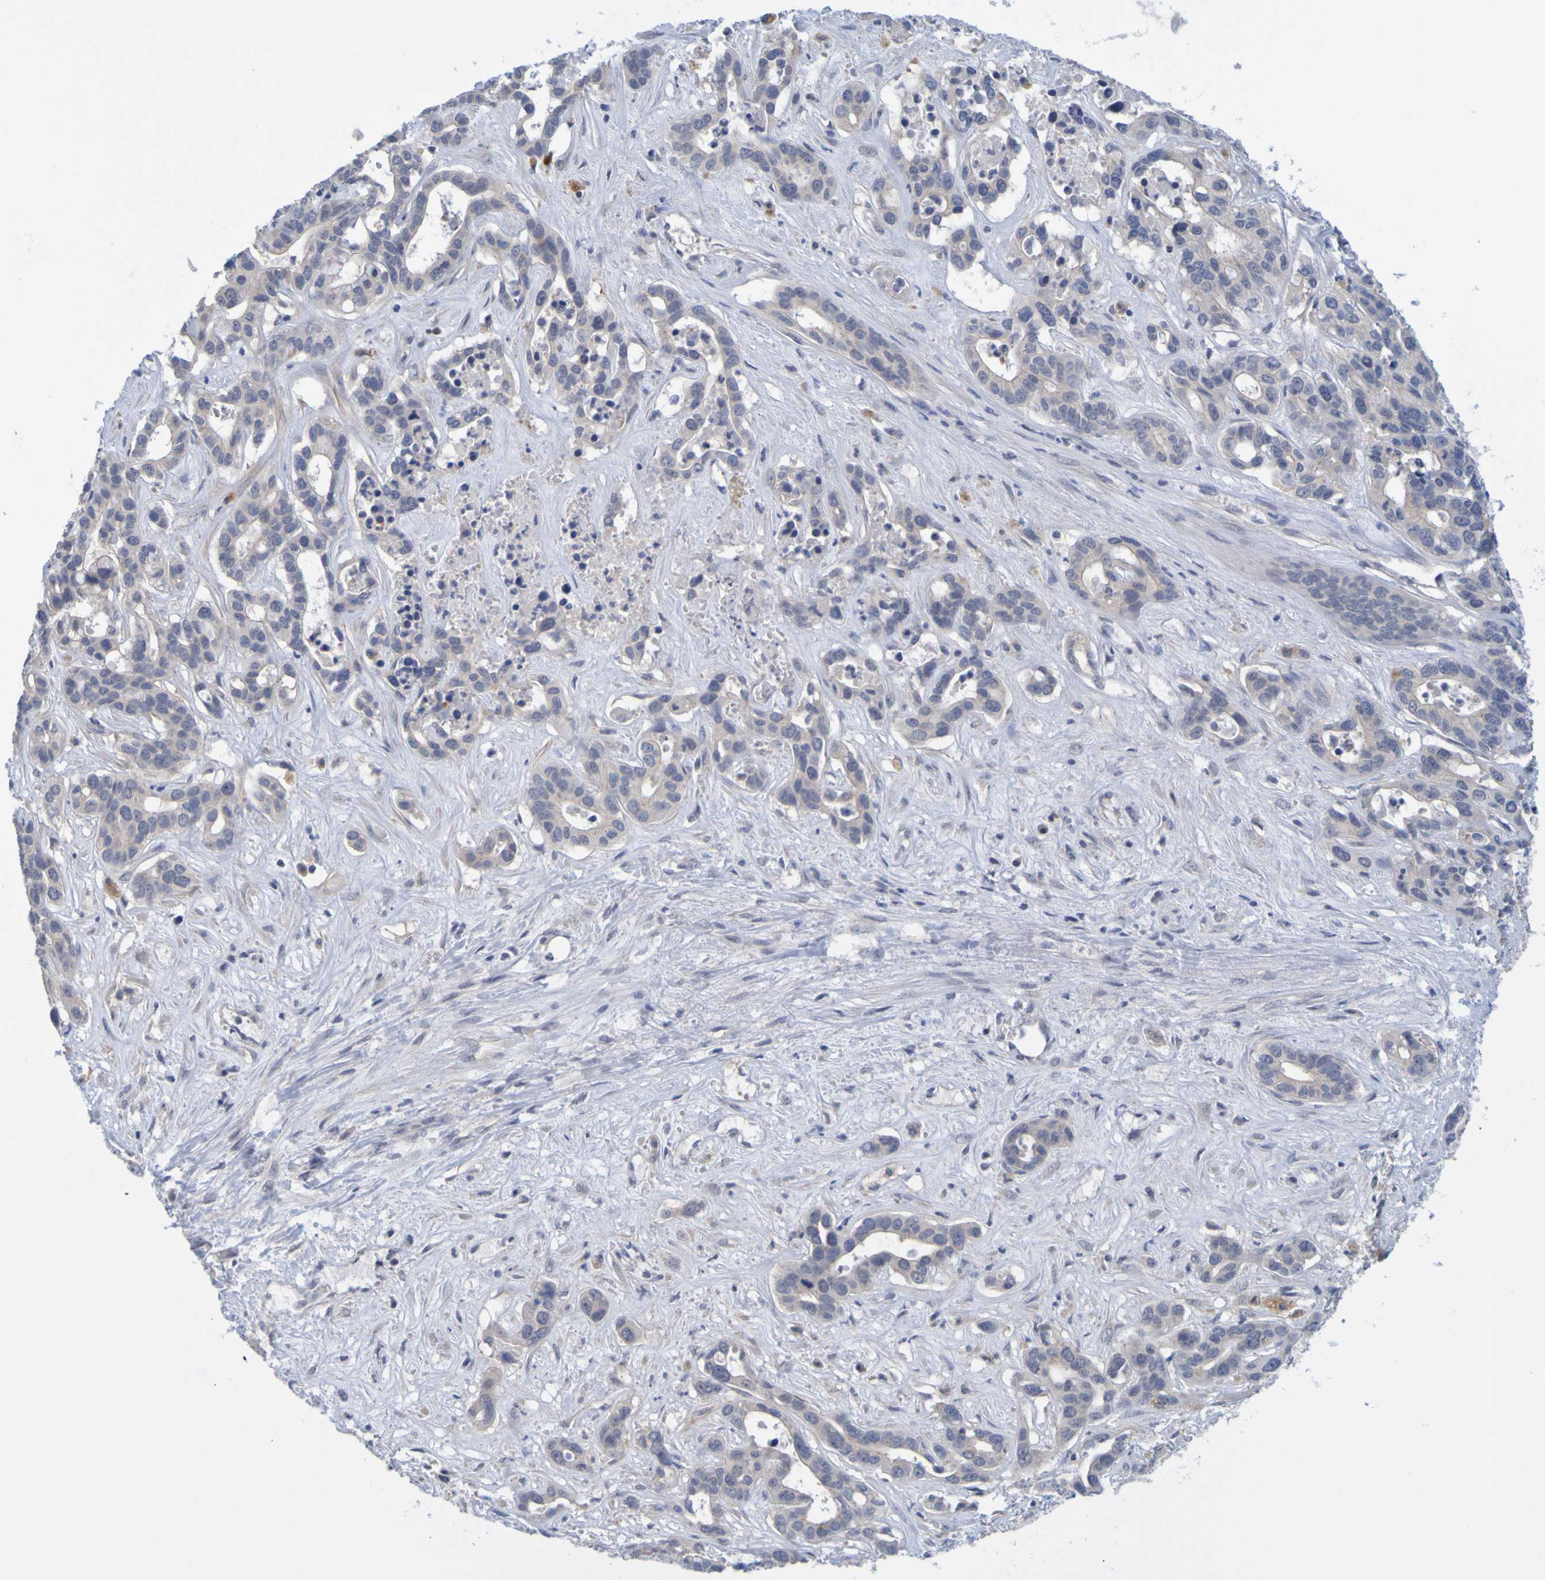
{"staining": {"intensity": "negative", "quantity": "none", "location": "none"}, "tissue": "liver cancer", "cell_type": "Tumor cells", "image_type": "cancer", "snomed": [{"axis": "morphology", "description": "Cholangiocarcinoma"}, {"axis": "topography", "description": "Liver"}], "caption": "IHC histopathology image of neoplastic tissue: liver cholangiocarcinoma stained with DAB (3,3'-diaminobenzidine) displays no significant protein expression in tumor cells.", "gene": "ENDOU", "patient": {"sex": "female", "age": 65}}